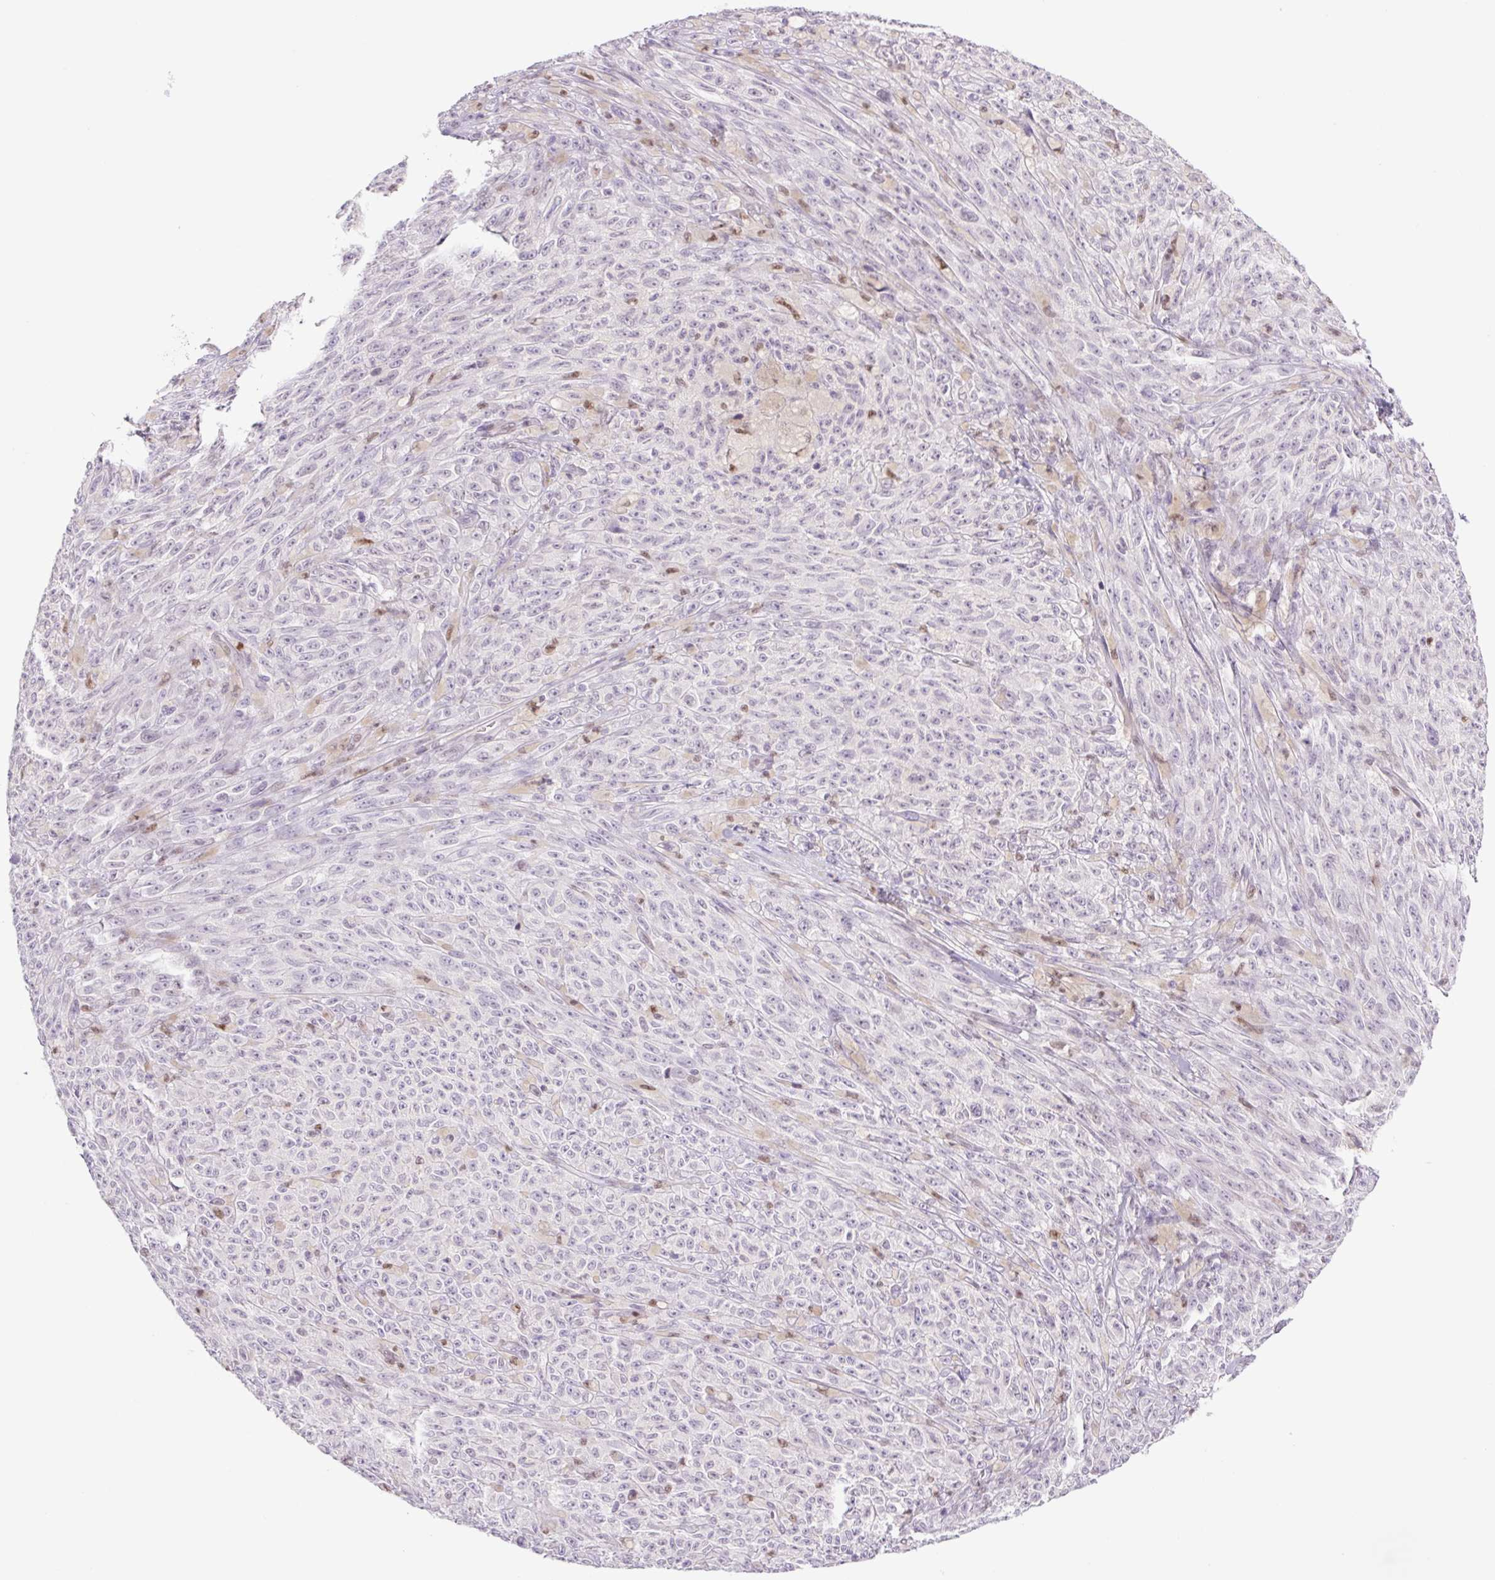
{"staining": {"intensity": "weak", "quantity": "25%-75%", "location": "nuclear"}, "tissue": "melanoma", "cell_type": "Tumor cells", "image_type": "cancer", "snomed": [{"axis": "morphology", "description": "Malignant melanoma, NOS"}, {"axis": "topography", "description": "Skin"}], "caption": "Brown immunohistochemical staining in malignant melanoma shows weak nuclear staining in approximately 25%-75% of tumor cells.", "gene": "TLE3", "patient": {"sex": "female", "age": 82}}